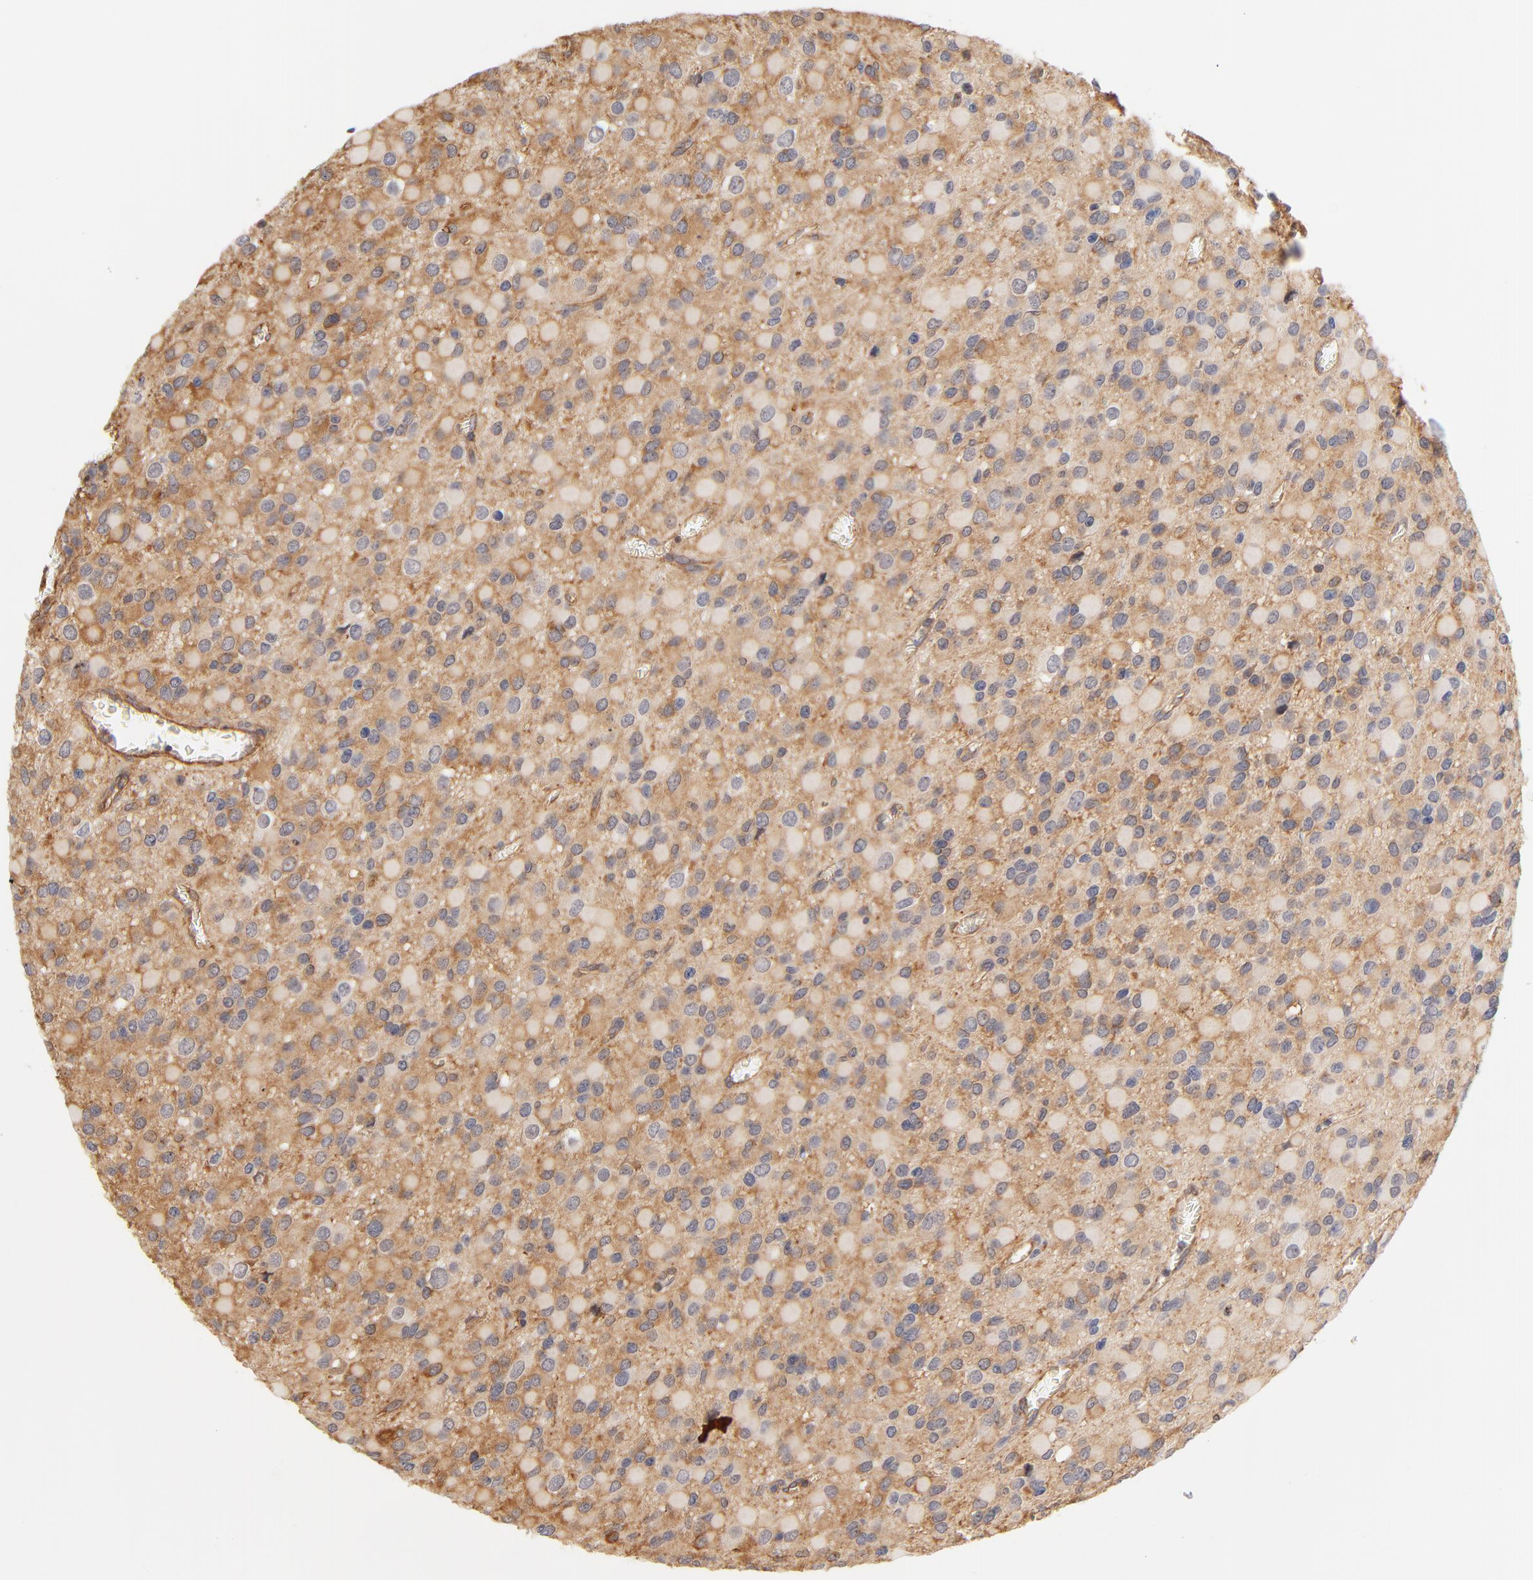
{"staining": {"intensity": "moderate", "quantity": "25%-75%", "location": "cytoplasmic/membranous"}, "tissue": "glioma", "cell_type": "Tumor cells", "image_type": "cancer", "snomed": [{"axis": "morphology", "description": "Glioma, malignant, Low grade"}, {"axis": "topography", "description": "Brain"}], "caption": "This is an image of immunohistochemistry staining of low-grade glioma (malignant), which shows moderate expression in the cytoplasmic/membranous of tumor cells.", "gene": "FCMR", "patient": {"sex": "male", "age": 42}}